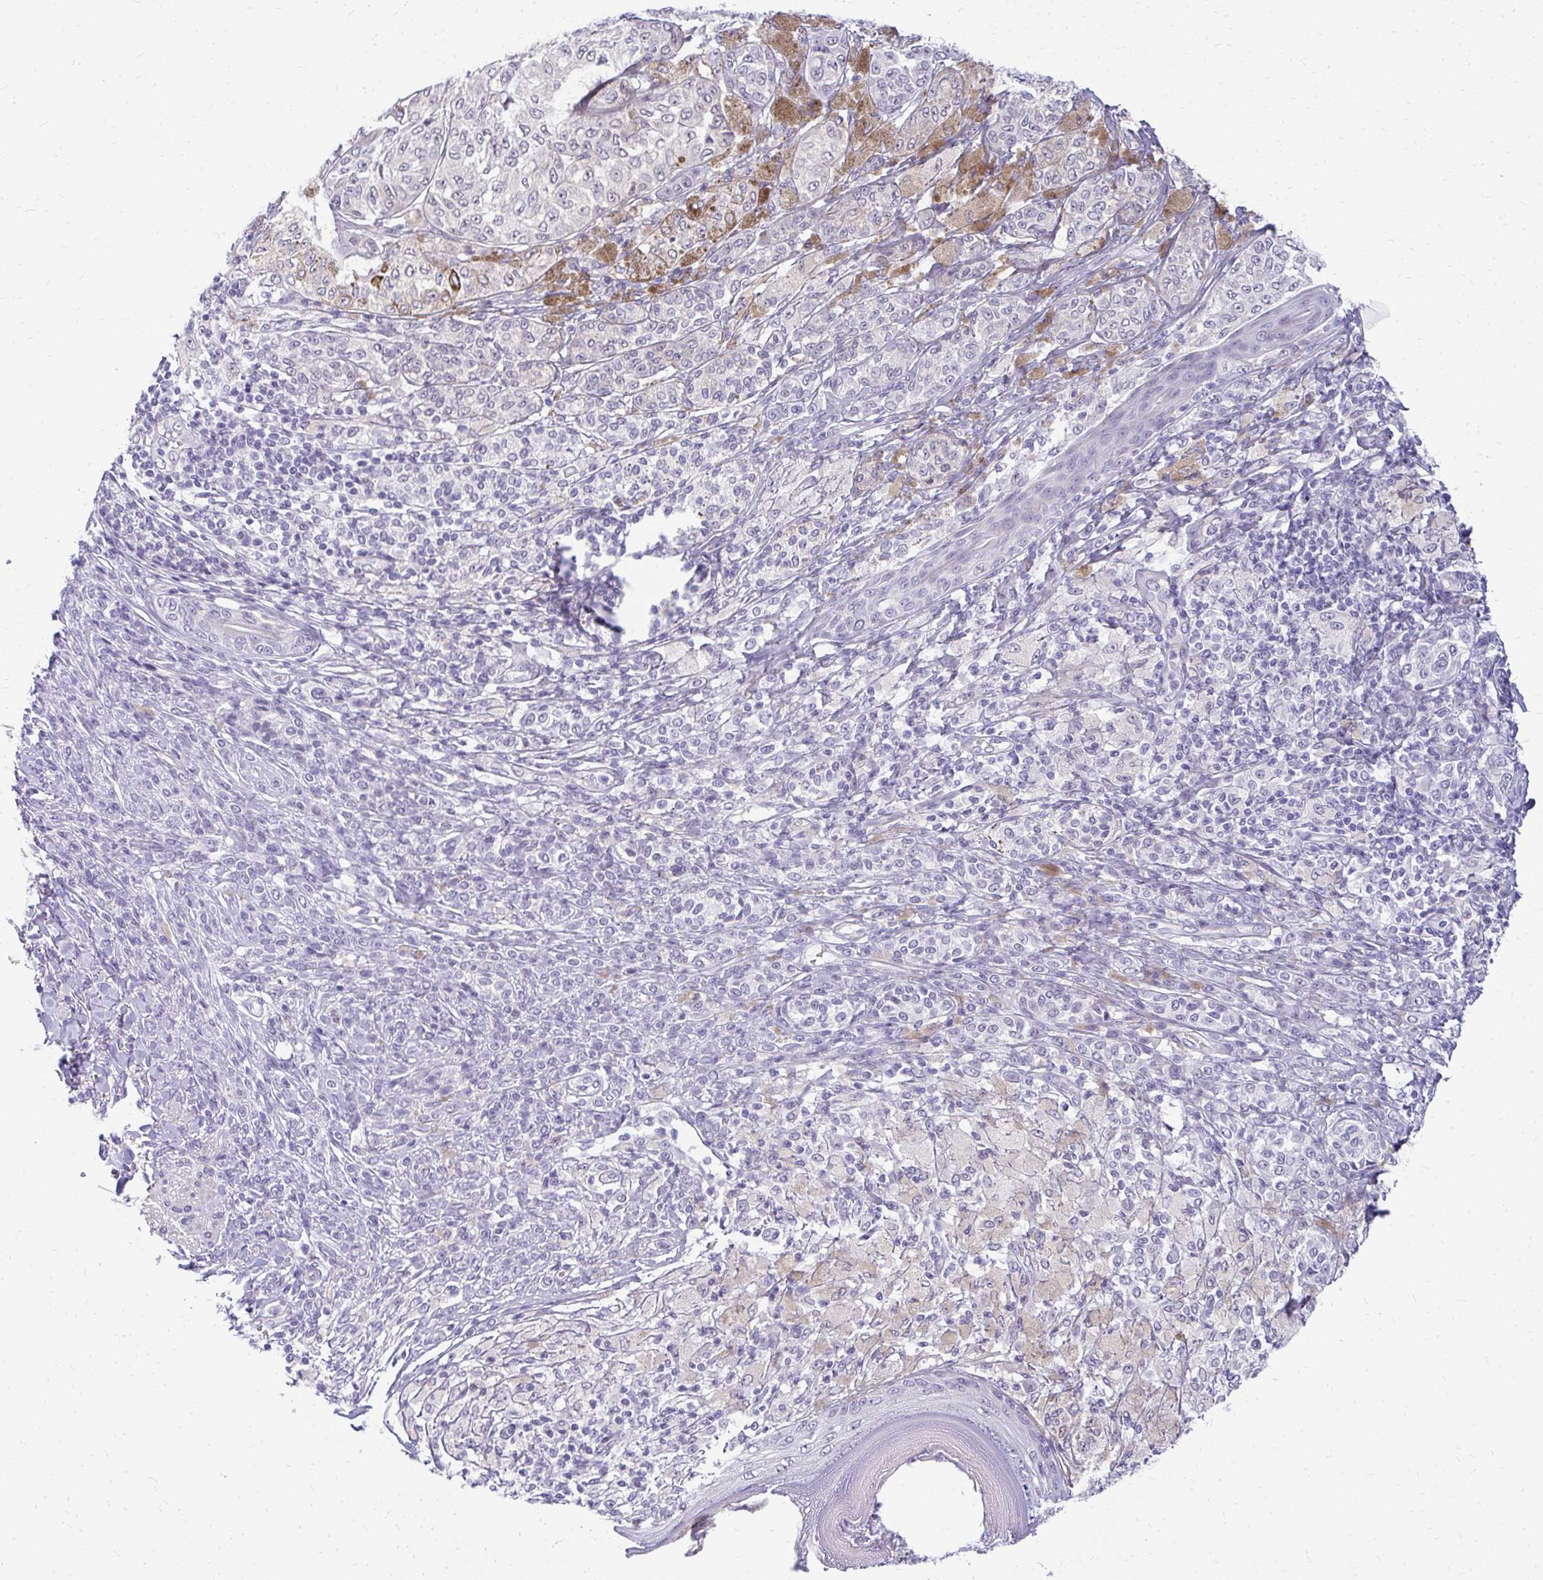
{"staining": {"intensity": "negative", "quantity": "none", "location": "none"}, "tissue": "melanoma", "cell_type": "Tumor cells", "image_type": "cancer", "snomed": [{"axis": "morphology", "description": "Malignant melanoma, NOS"}, {"axis": "topography", "description": "Skin"}], "caption": "Protein analysis of malignant melanoma shows no significant expression in tumor cells.", "gene": "TEX33", "patient": {"sex": "male", "age": 42}}